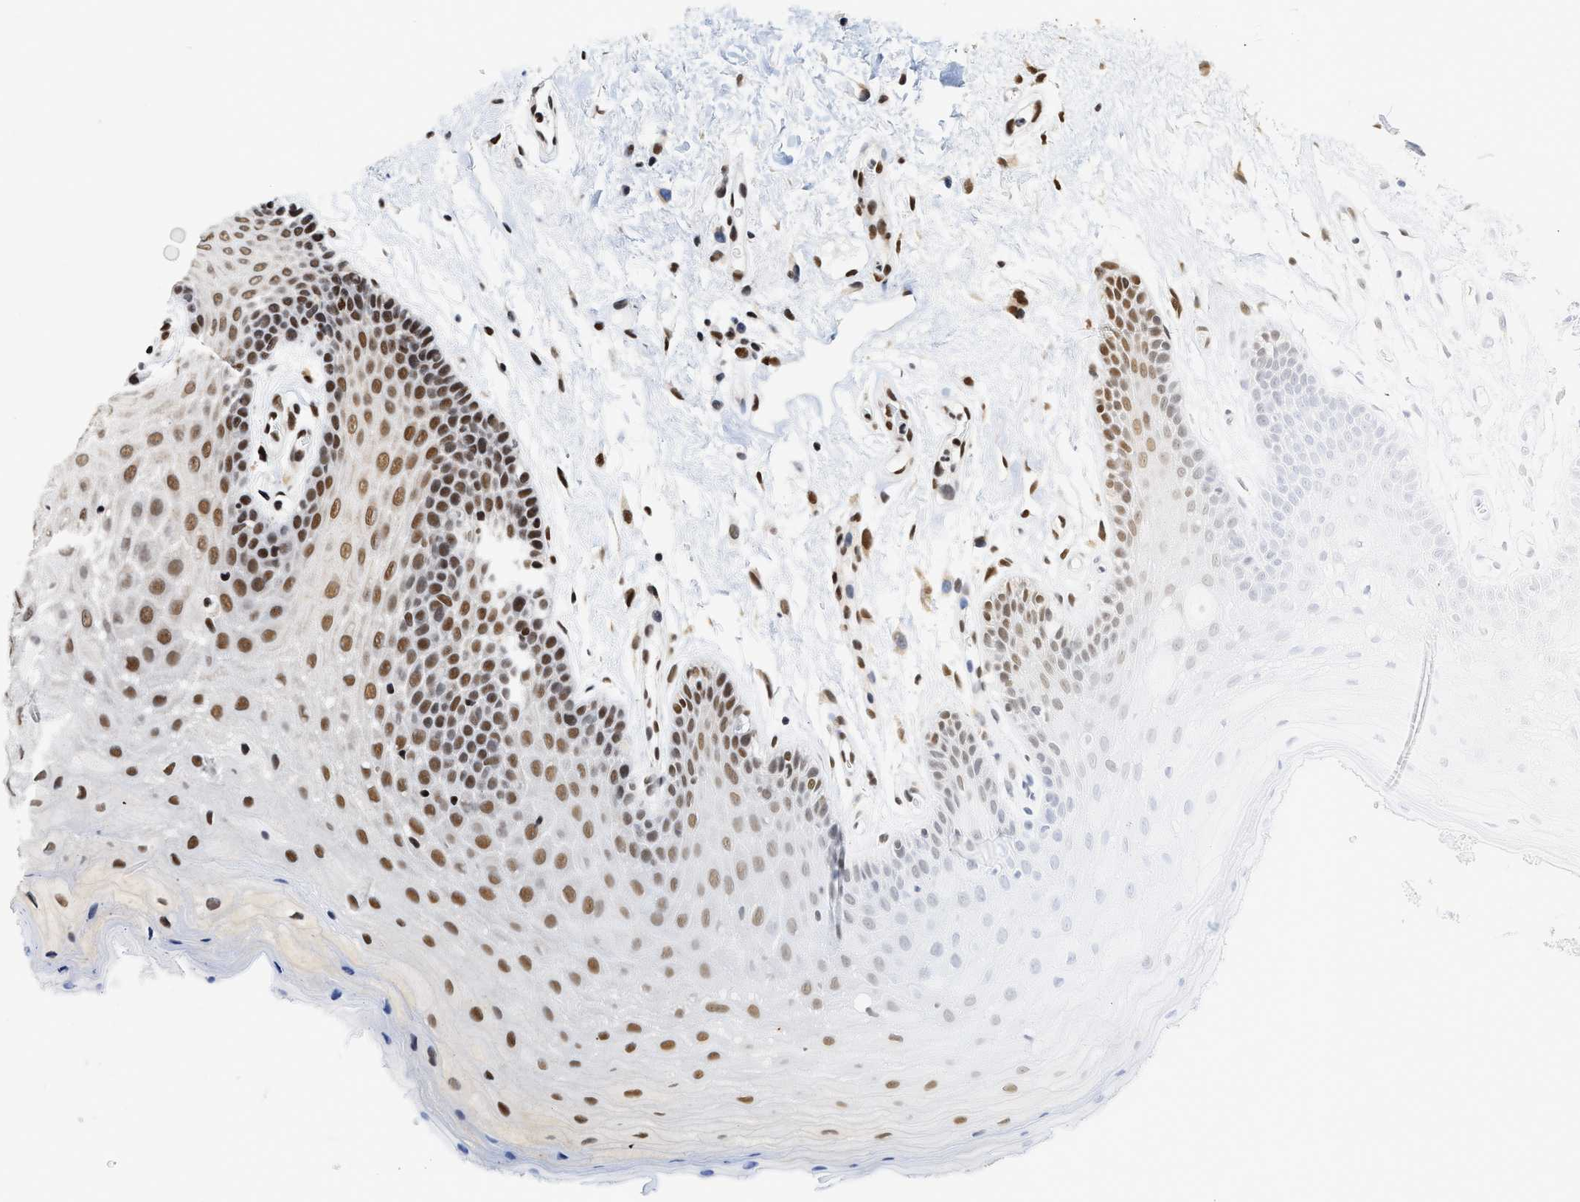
{"staining": {"intensity": "strong", "quantity": ">75%", "location": "nuclear"}, "tissue": "oral mucosa", "cell_type": "Squamous epithelial cells", "image_type": "normal", "snomed": [{"axis": "morphology", "description": "Normal tissue, NOS"}, {"axis": "morphology", "description": "Squamous cell carcinoma, NOS"}, {"axis": "topography", "description": "Oral tissue"}, {"axis": "topography", "description": "Head-Neck"}], "caption": "Normal oral mucosa displays strong nuclear staining in approximately >75% of squamous epithelial cells The protein is shown in brown color, while the nuclei are stained blue..", "gene": "CREB1", "patient": {"sex": "male", "age": 71}}